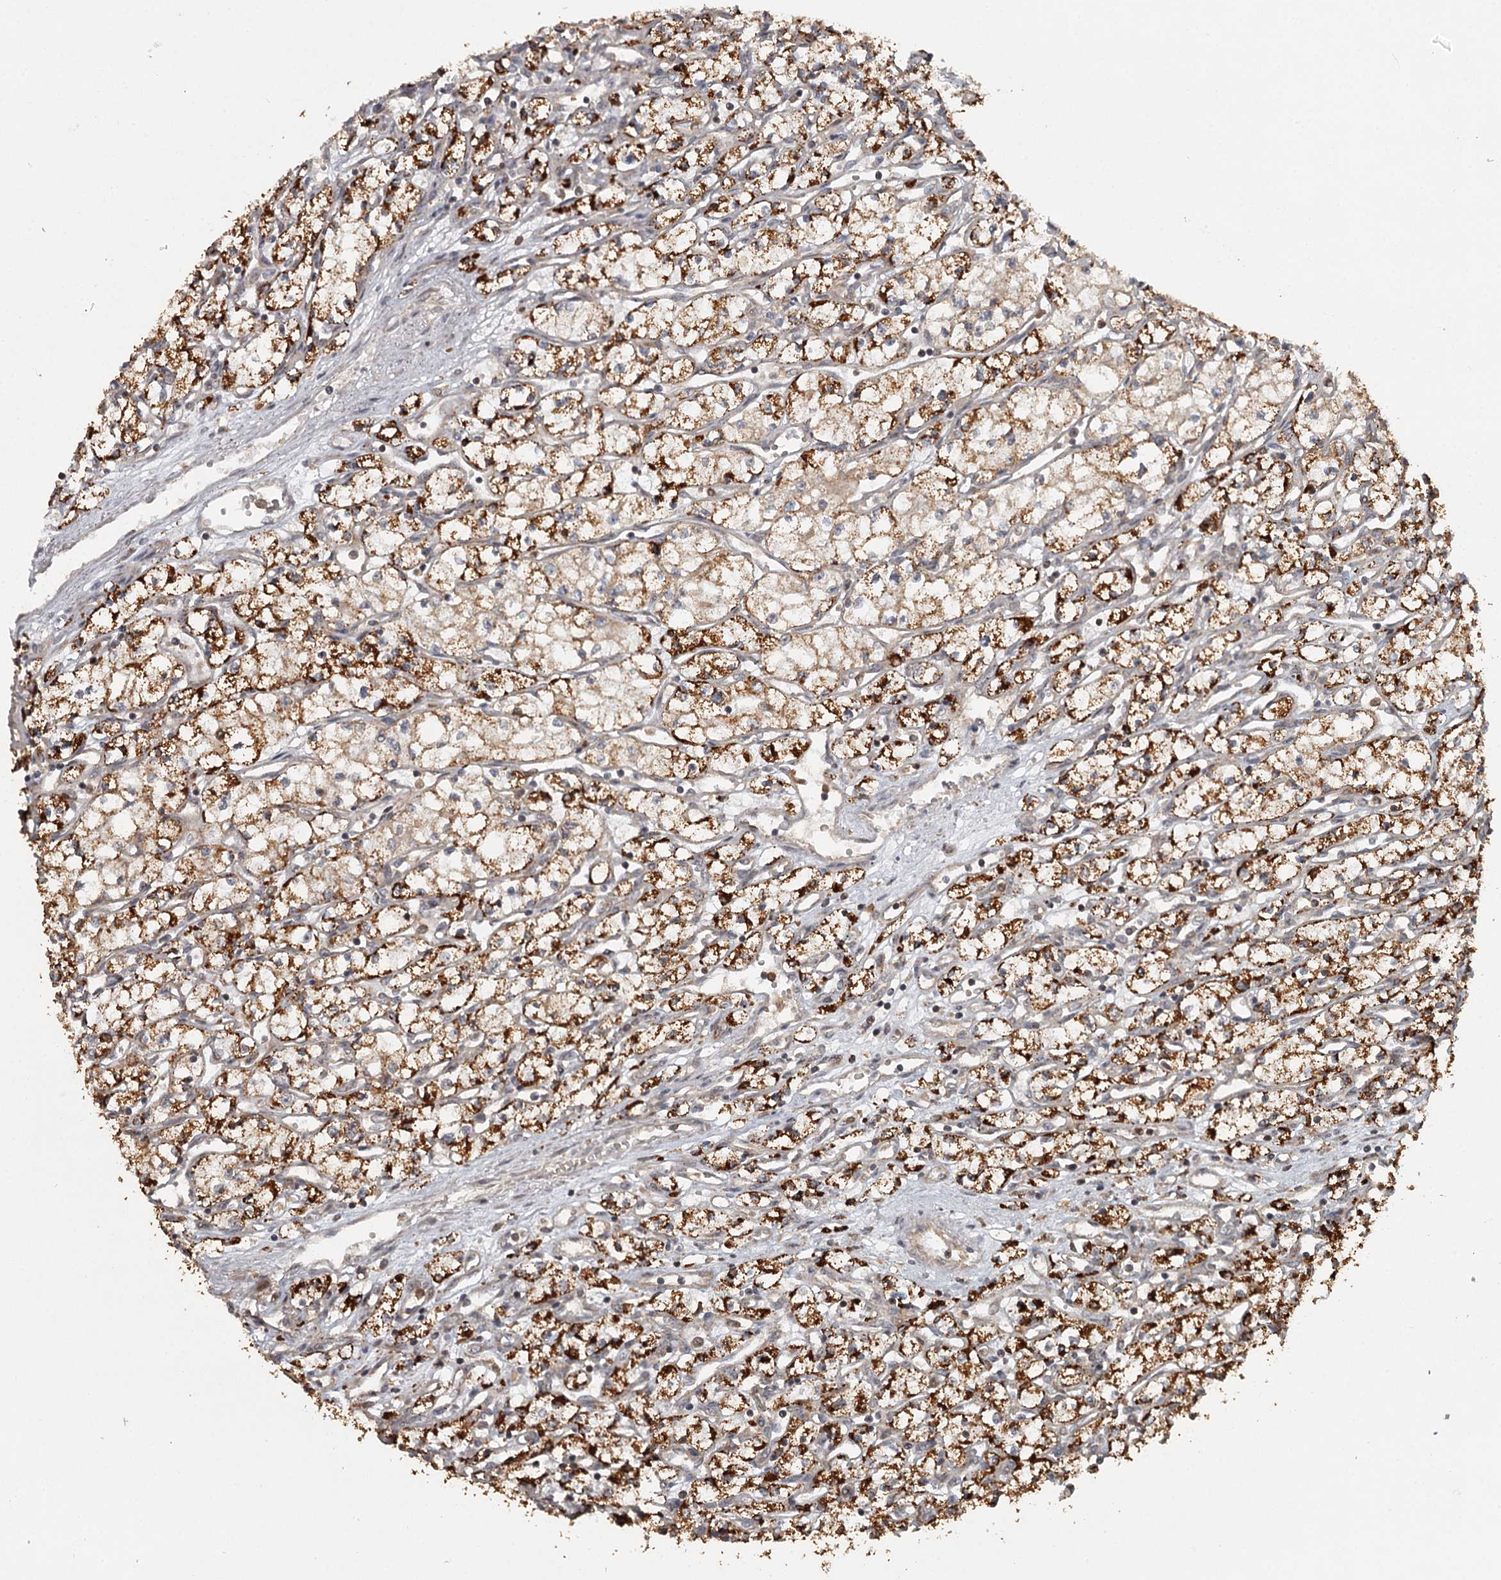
{"staining": {"intensity": "strong", "quantity": ">75%", "location": "cytoplasmic/membranous"}, "tissue": "renal cancer", "cell_type": "Tumor cells", "image_type": "cancer", "snomed": [{"axis": "morphology", "description": "Adenocarcinoma, NOS"}, {"axis": "topography", "description": "Kidney"}], "caption": "The histopathology image demonstrates staining of renal adenocarcinoma, revealing strong cytoplasmic/membranous protein positivity (brown color) within tumor cells.", "gene": "FAXC", "patient": {"sex": "male", "age": 59}}